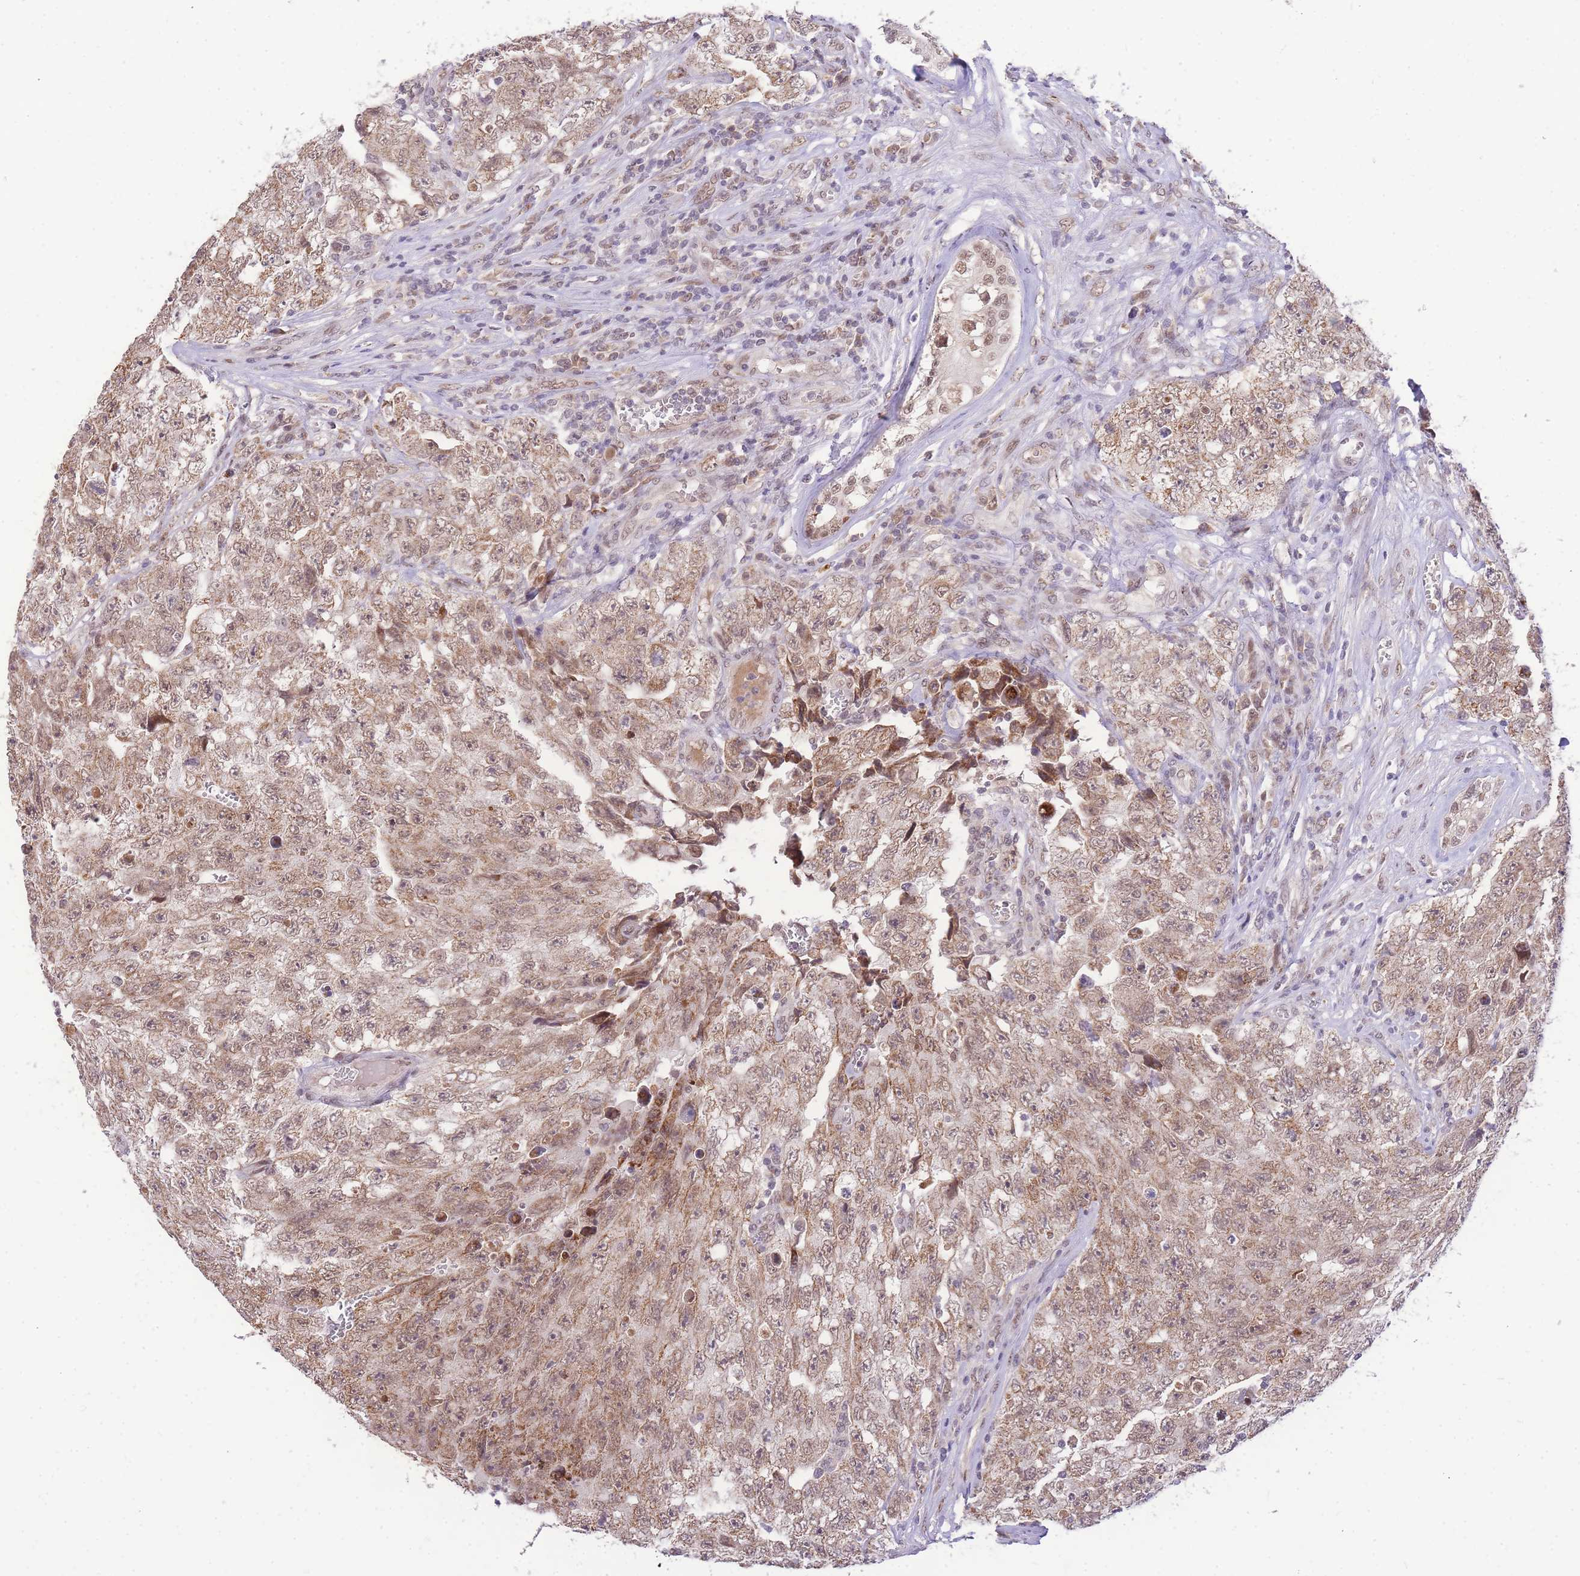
{"staining": {"intensity": "moderate", "quantity": ">75%", "location": "cytoplasmic/membranous,nuclear"}, "tissue": "testis cancer", "cell_type": "Tumor cells", "image_type": "cancer", "snomed": [{"axis": "morphology", "description": "Carcinoma, Embryonal, NOS"}, {"axis": "topography", "description": "Testis"}], "caption": "Testis embryonal carcinoma stained with a protein marker reveals moderate staining in tumor cells.", "gene": "PUS10", "patient": {"sex": "male", "age": 17}}